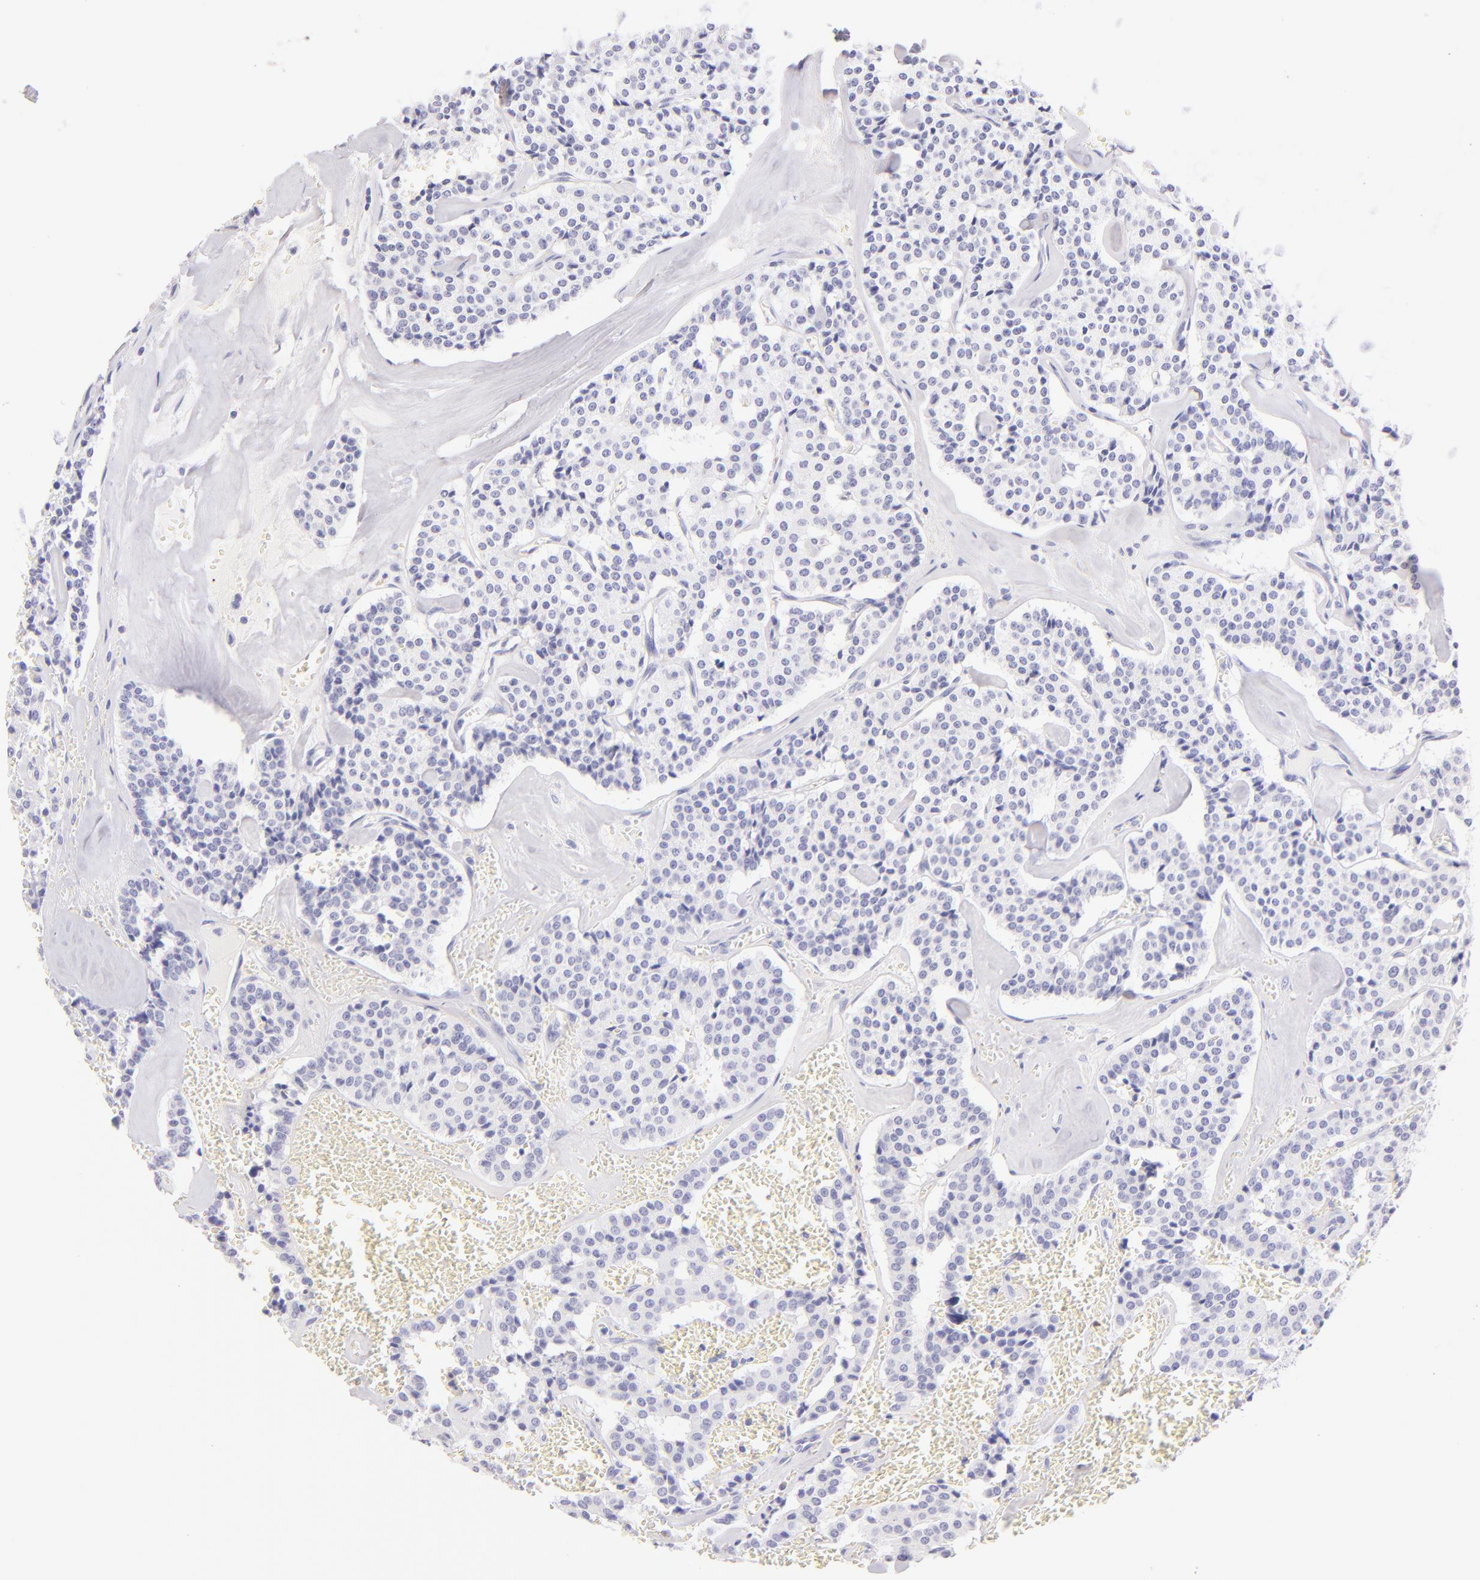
{"staining": {"intensity": "negative", "quantity": "none", "location": "none"}, "tissue": "carcinoid", "cell_type": "Tumor cells", "image_type": "cancer", "snomed": [{"axis": "morphology", "description": "Carcinoid, malignant, NOS"}, {"axis": "topography", "description": "Bronchus"}], "caption": "A high-resolution image shows immunohistochemistry staining of carcinoid, which demonstrates no significant staining in tumor cells.", "gene": "SDC1", "patient": {"sex": "male", "age": 55}}